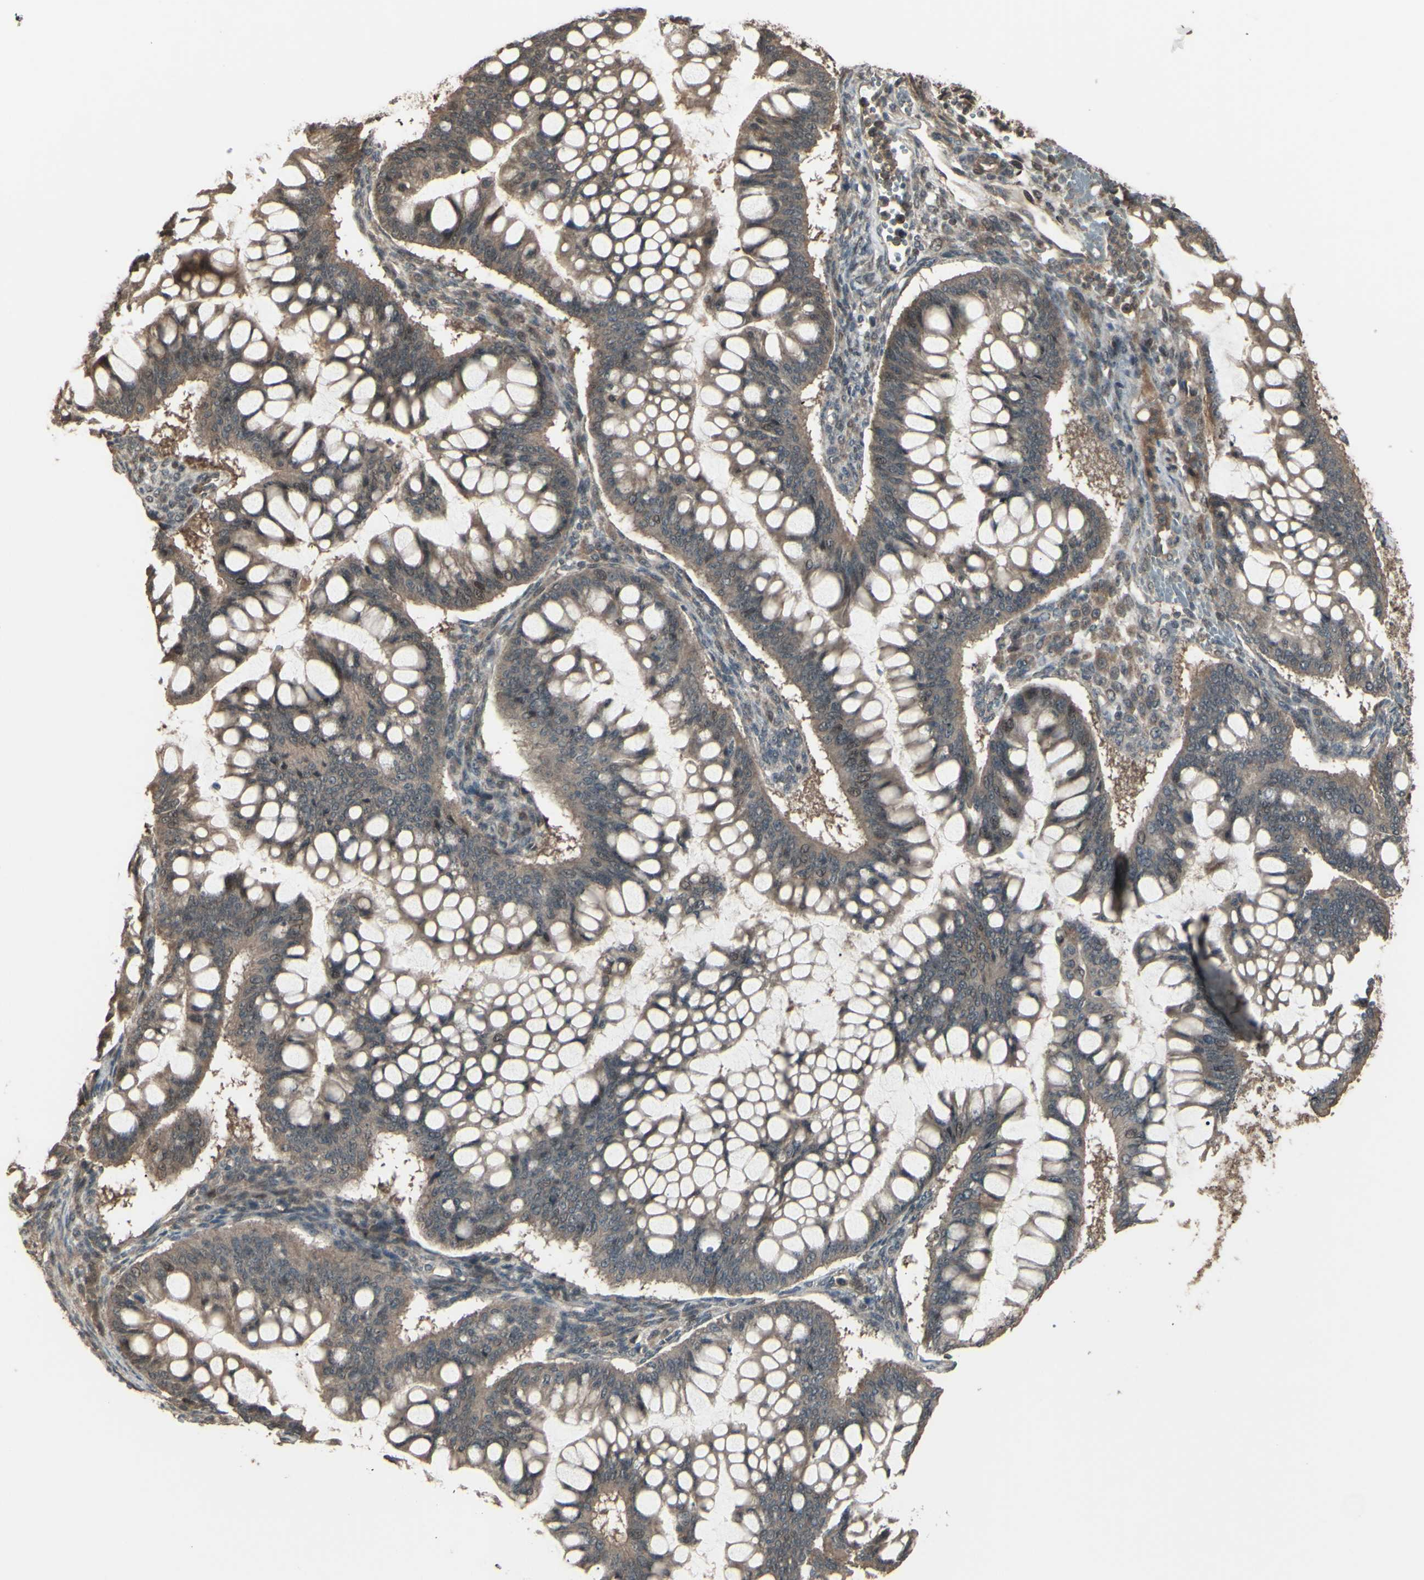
{"staining": {"intensity": "moderate", "quantity": ">75%", "location": "cytoplasmic/membranous"}, "tissue": "ovarian cancer", "cell_type": "Tumor cells", "image_type": "cancer", "snomed": [{"axis": "morphology", "description": "Cystadenocarcinoma, mucinous, NOS"}, {"axis": "topography", "description": "Ovary"}], "caption": "Immunohistochemical staining of human mucinous cystadenocarcinoma (ovarian) demonstrates medium levels of moderate cytoplasmic/membranous staining in approximately >75% of tumor cells.", "gene": "GNAS", "patient": {"sex": "female", "age": 73}}